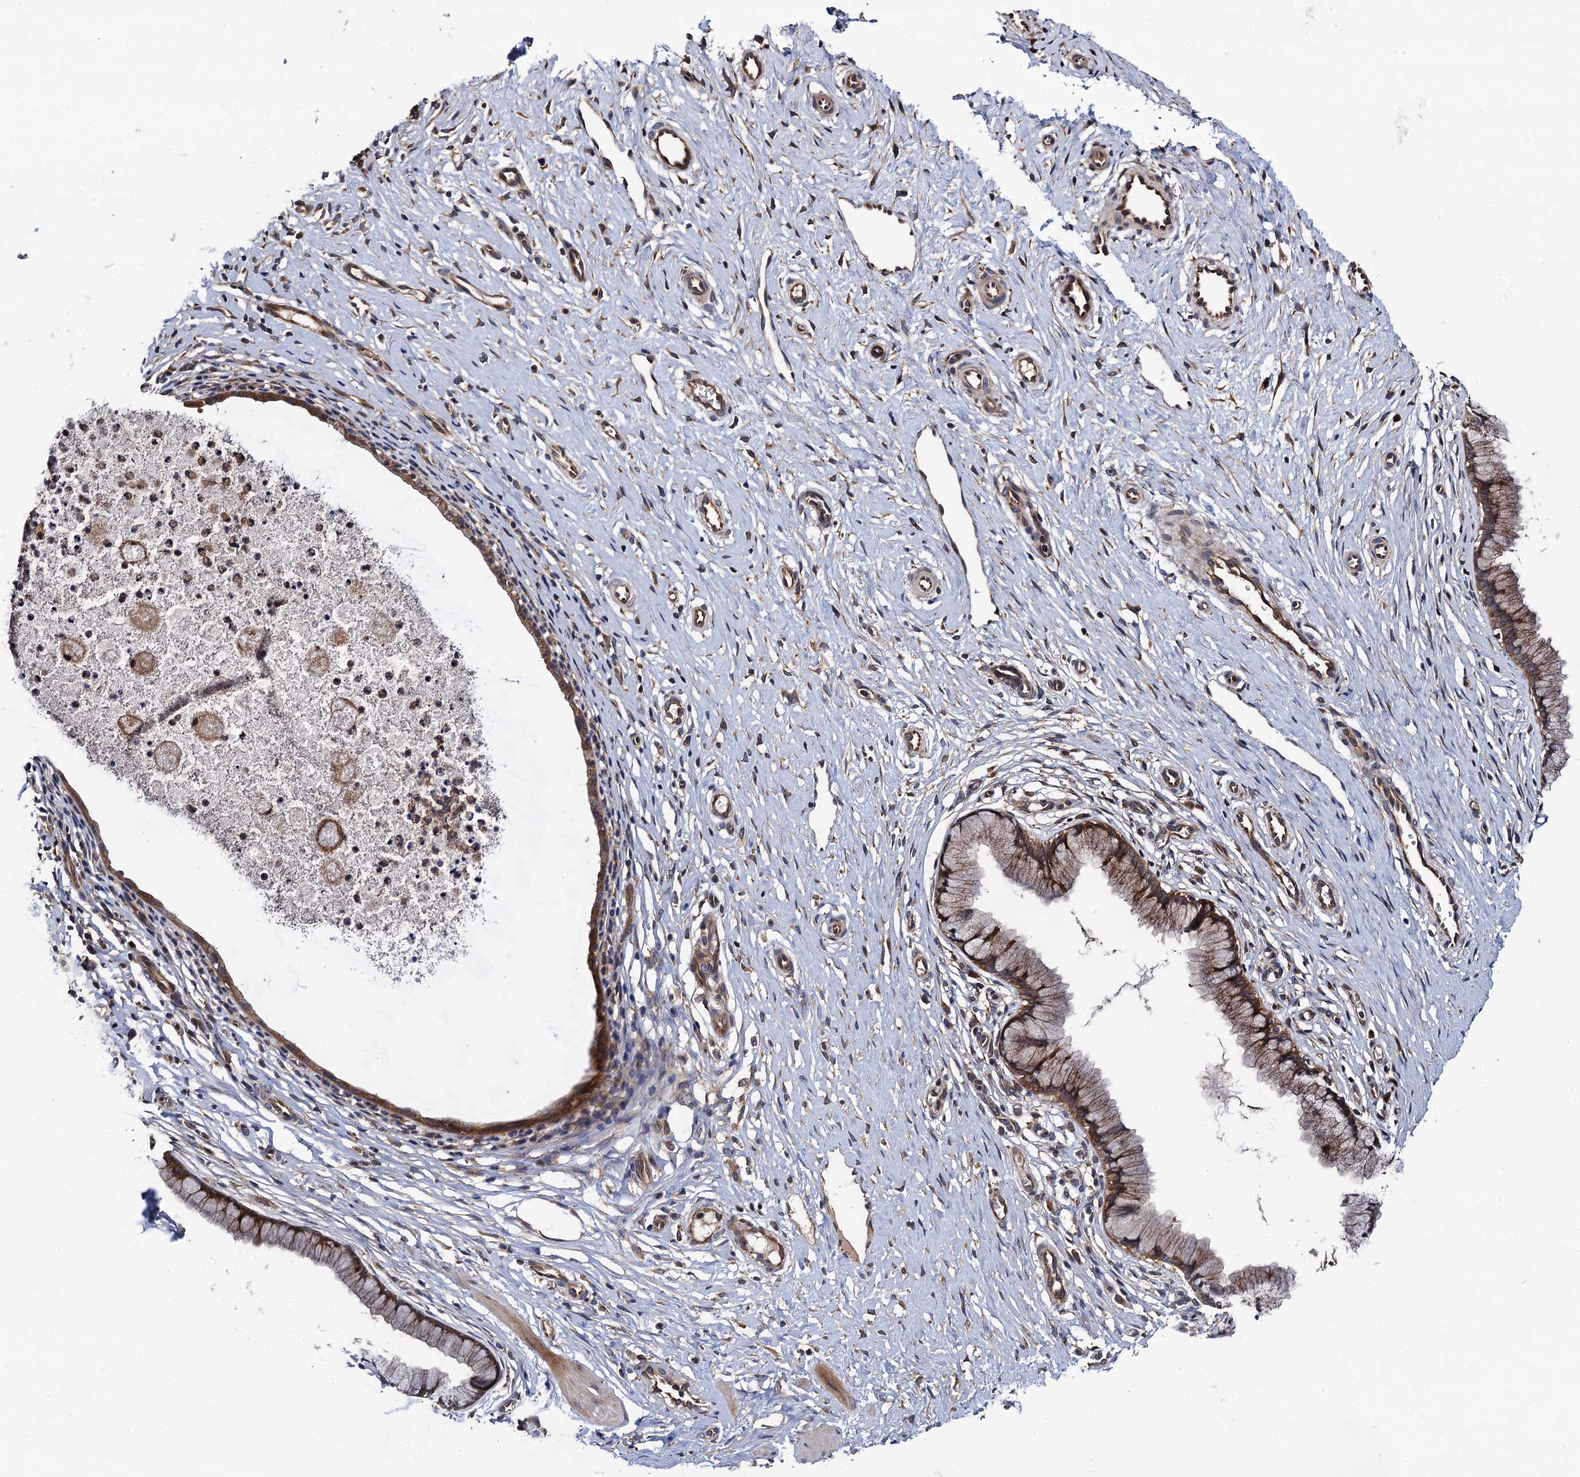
{"staining": {"intensity": "moderate", "quantity": ">75%", "location": "cytoplasmic/membranous"}, "tissue": "cervix", "cell_type": "Glandular cells", "image_type": "normal", "snomed": [{"axis": "morphology", "description": "Normal tissue, NOS"}, {"axis": "topography", "description": "Cervix"}], "caption": "Human cervix stained for a protein (brown) reveals moderate cytoplasmic/membranous positive expression in about >75% of glandular cells.", "gene": "VPS35", "patient": {"sex": "female", "age": 36}}